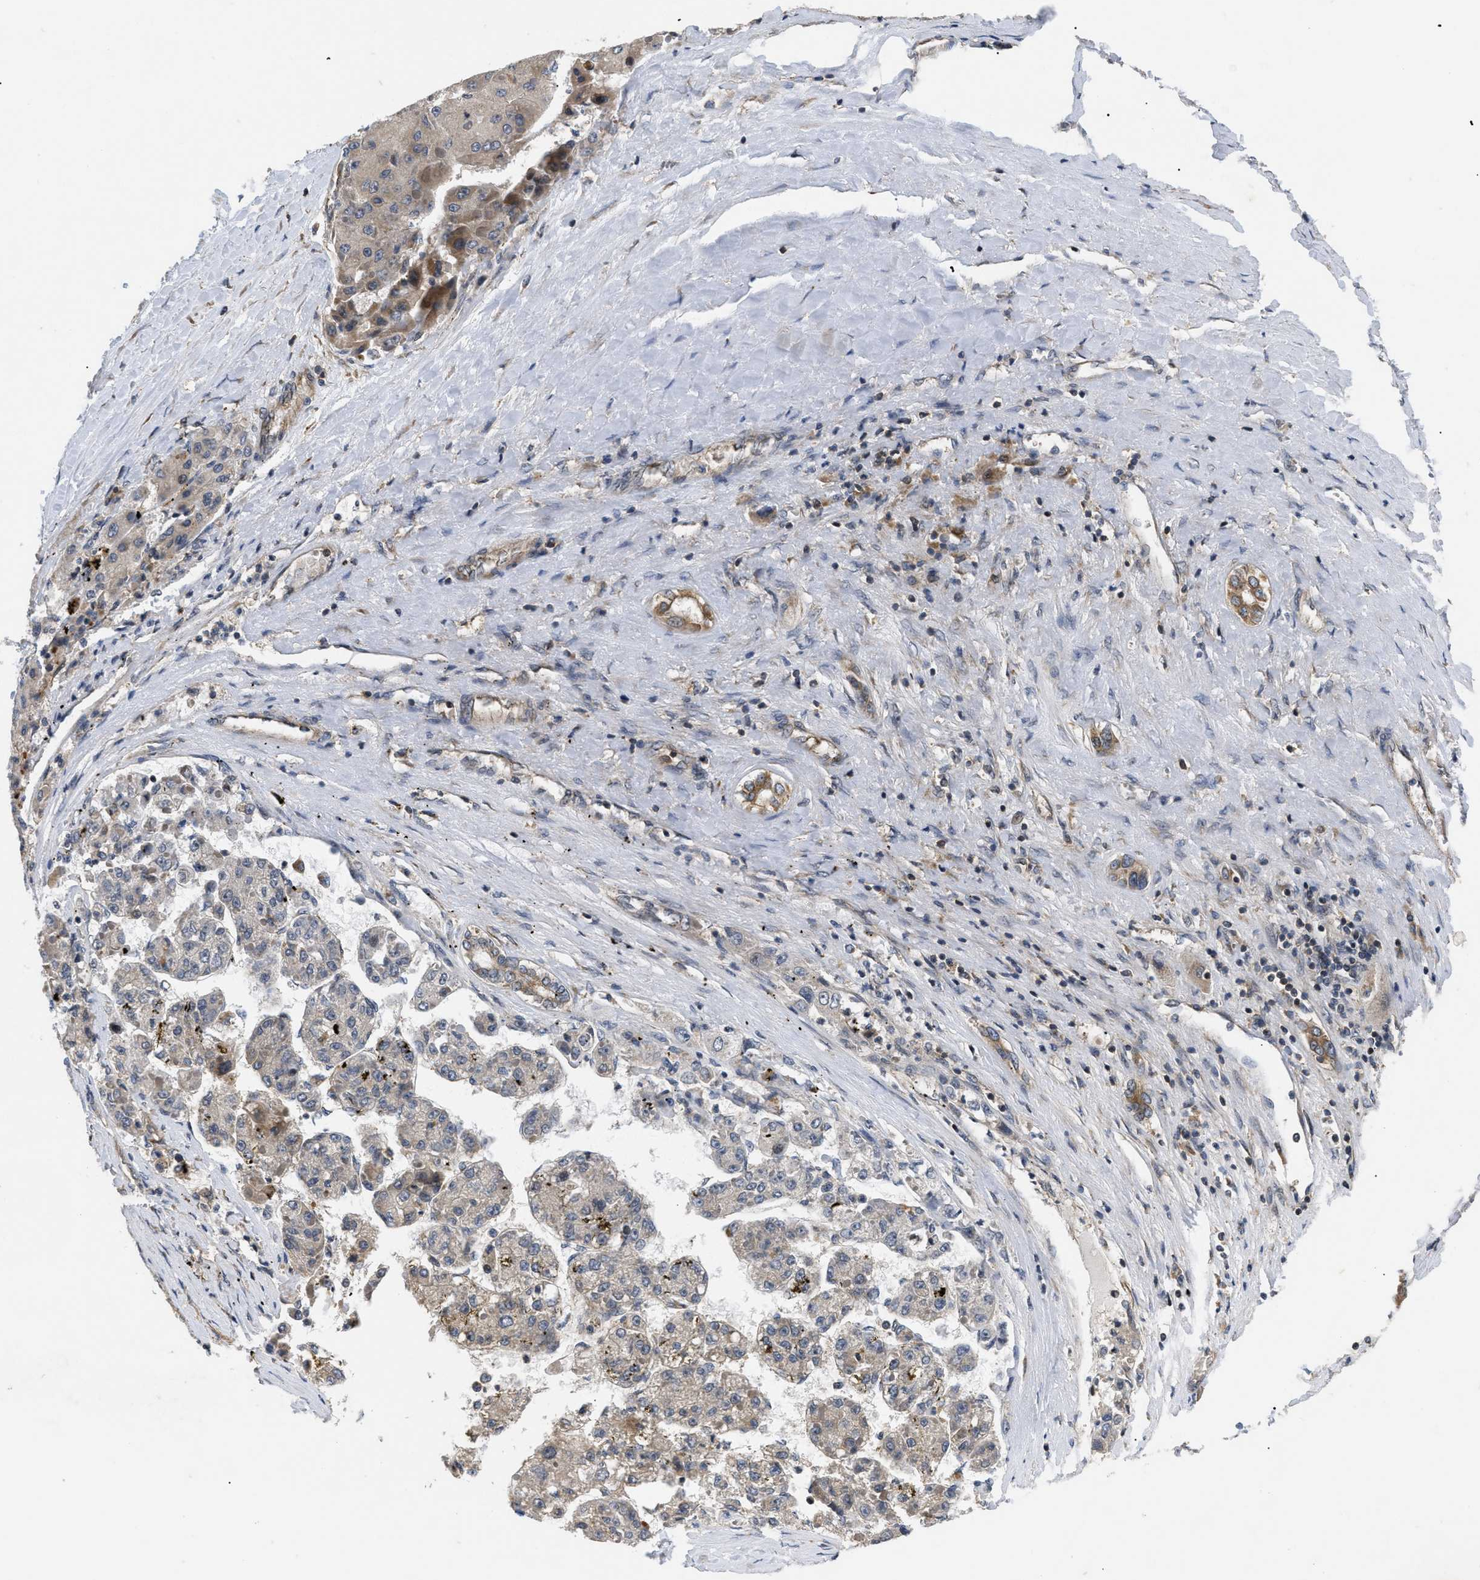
{"staining": {"intensity": "weak", "quantity": "<25%", "location": "cytoplasmic/membranous"}, "tissue": "liver cancer", "cell_type": "Tumor cells", "image_type": "cancer", "snomed": [{"axis": "morphology", "description": "Carcinoma, Hepatocellular, NOS"}, {"axis": "topography", "description": "Liver"}], "caption": "Liver cancer (hepatocellular carcinoma) stained for a protein using immunohistochemistry (IHC) displays no positivity tumor cells.", "gene": "HMGCR", "patient": {"sex": "female", "age": 73}}